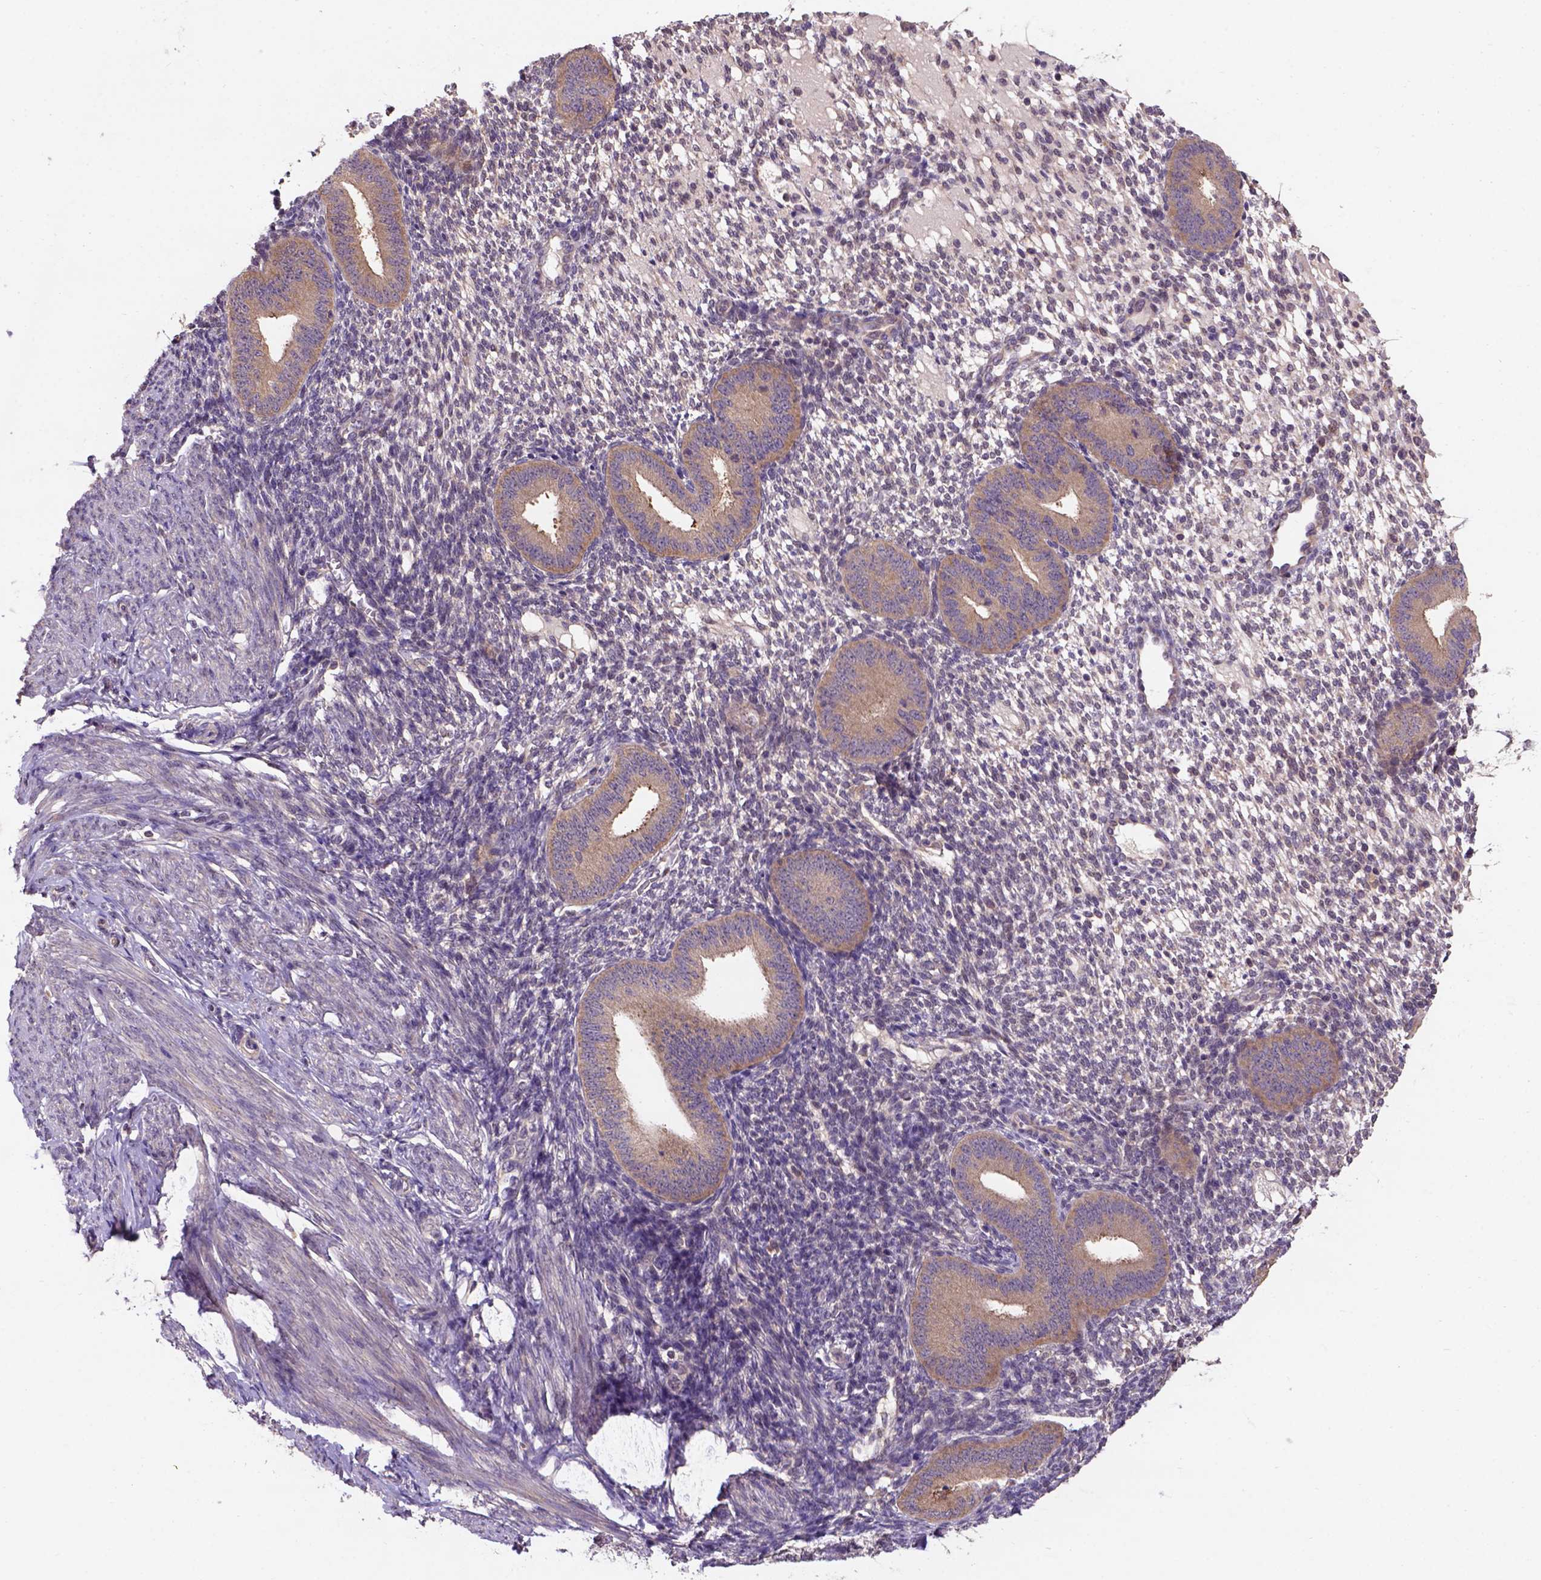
{"staining": {"intensity": "weak", "quantity": "25%-75%", "location": "cytoplasmic/membranous"}, "tissue": "endometrium", "cell_type": "Cells in endometrial stroma", "image_type": "normal", "snomed": [{"axis": "morphology", "description": "Normal tissue, NOS"}, {"axis": "topography", "description": "Endometrium"}], "caption": "A brown stain shows weak cytoplasmic/membranous staining of a protein in cells in endometrial stroma of unremarkable human endometrium.", "gene": "KBTBD8", "patient": {"sex": "female", "age": 40}}